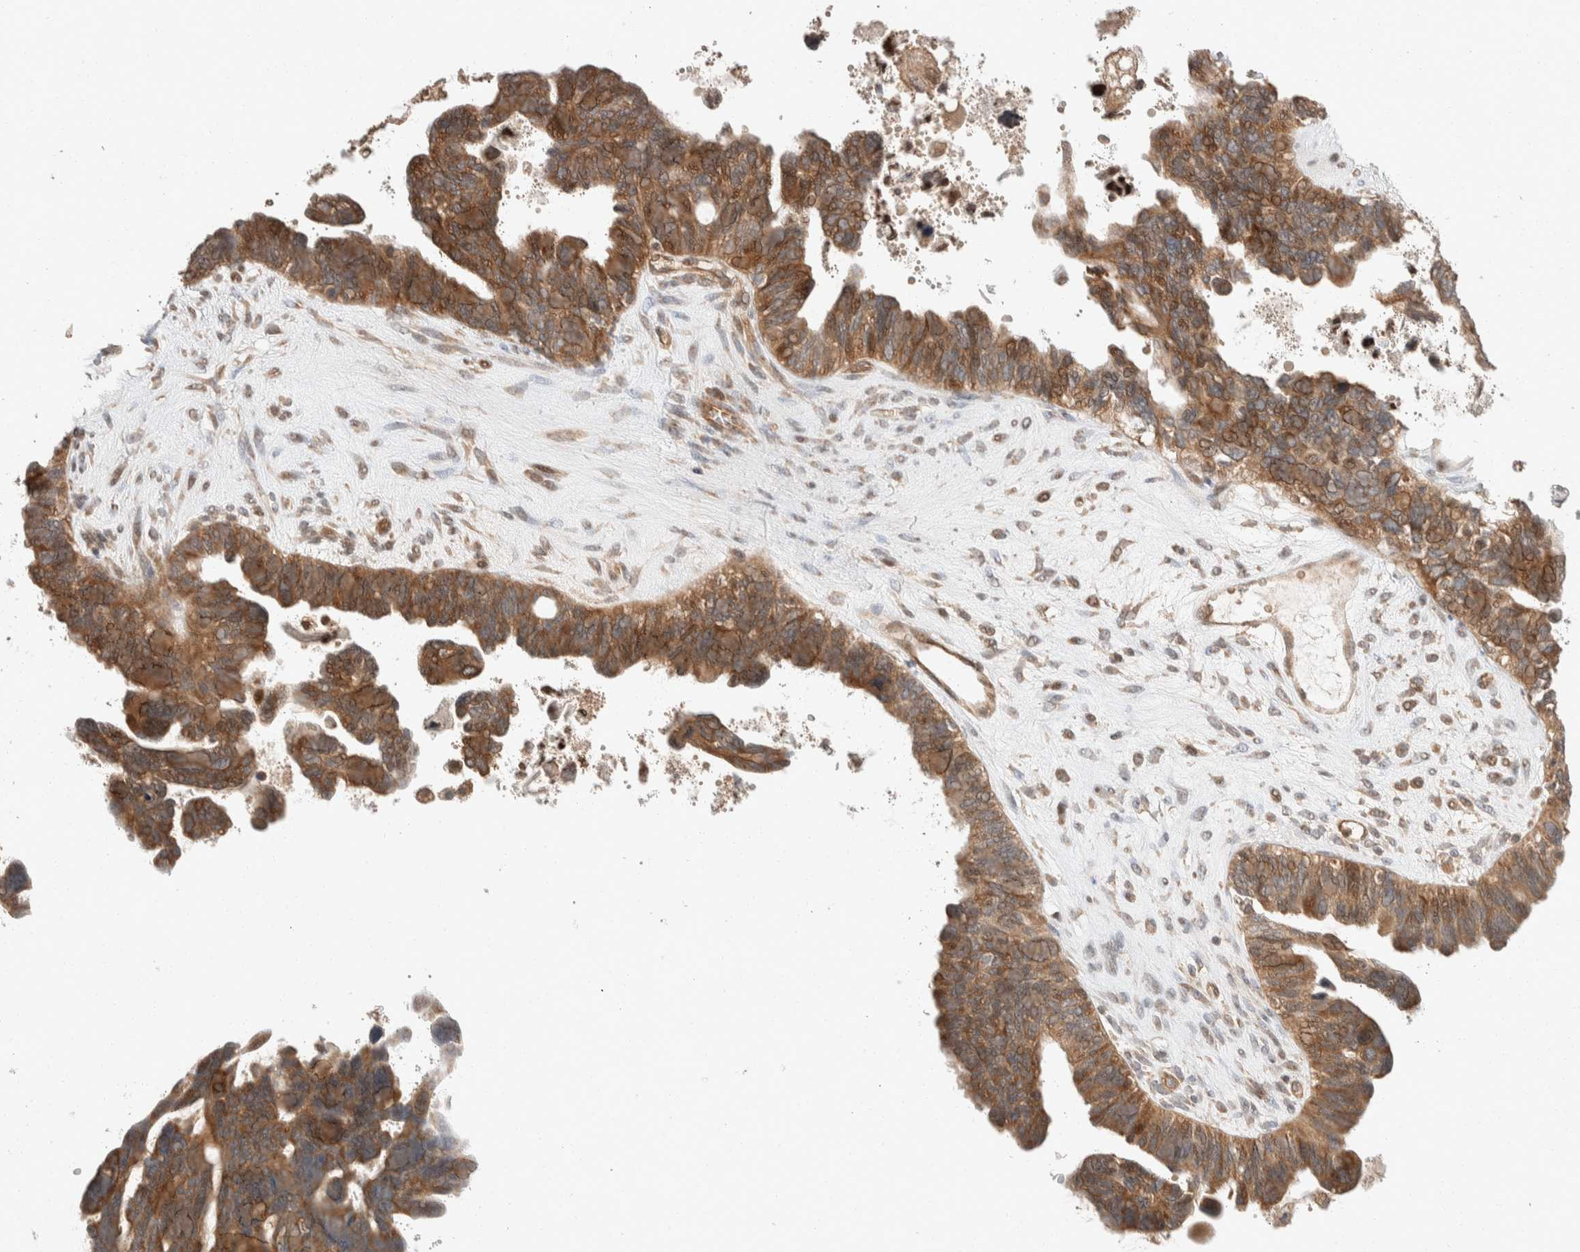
{"staining": {"intensity": "moderate", "quantity": ">75%", "location": "cytoplasmic/membranous"}, "tissue": "ovarian cancer", "cell_type": "Tumor cells", "image_type": "cancer", "snomed": [{"axis": "morphology", "description": "Cystadenocarcinoma, serous, NOS"}, {"axis": "topography", "description": "Ovary"}], "caption": "Ovarian serous cystadenocarcinoma stained with immunohistochemistry shows moderate cytoplasmic/membranous staining in about >75% of tumor cells.", "gene": "ERC1", "patient": {"sex": "female", "age": 79}}